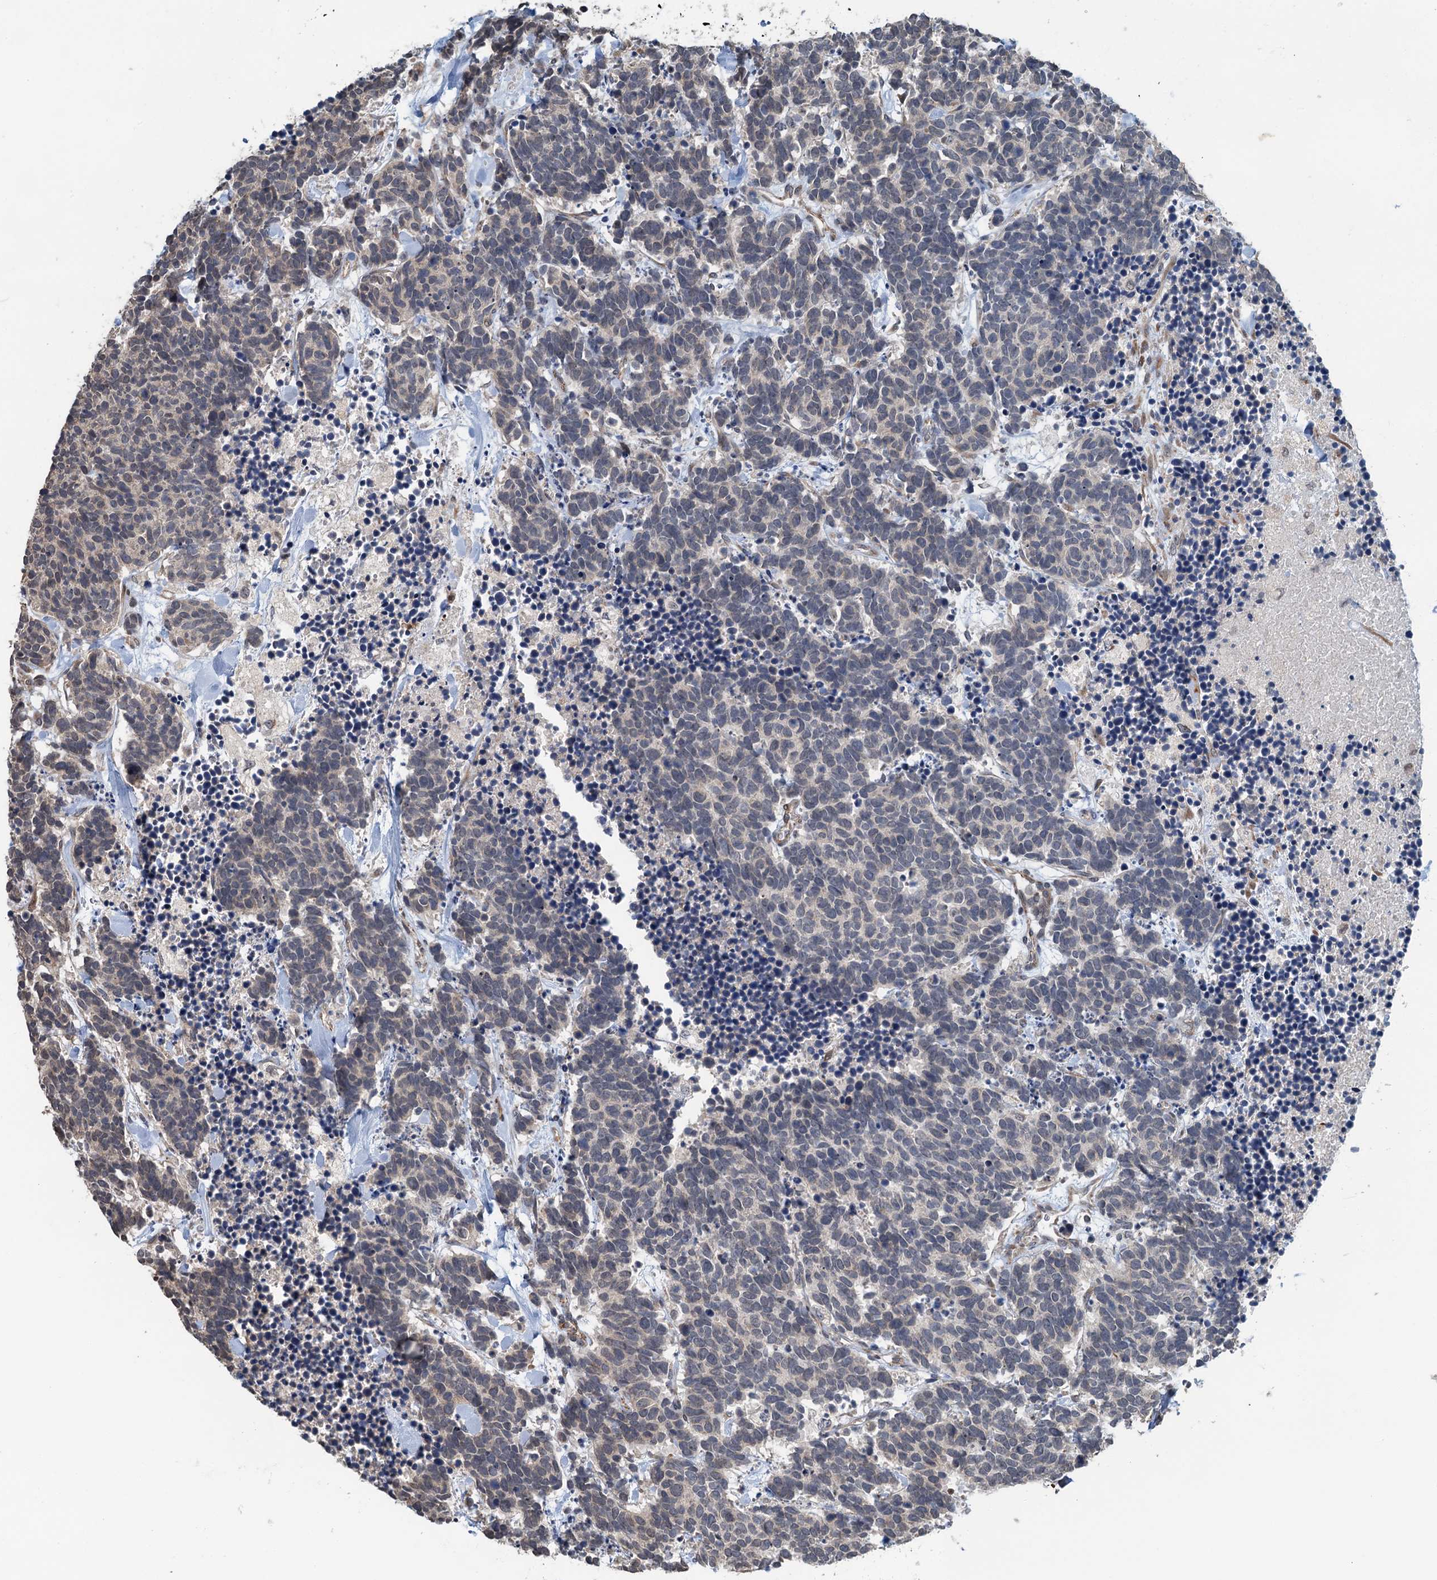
{"staining": {"intensity": "negative", "quantity": "none", "location": "none"}, "tissue": "carcinoid", "cell_type": "Tumor cells", "image_type": "cancer", "snomed": [{"axis": "morphology", "description": "Carcinoma, NOS"}, {"axis": "morphology", "description": "Carcinoid, malignant, NOS"}, {"axis": "topography", "description": "Prostate"}], "caption": "High power microscopy photomicrograph of an IHC image of carcinoma, revealing no significant staining in tumor cells.", "gene": "WHAMM", "patient": {"sex": "male", "age": 57}}